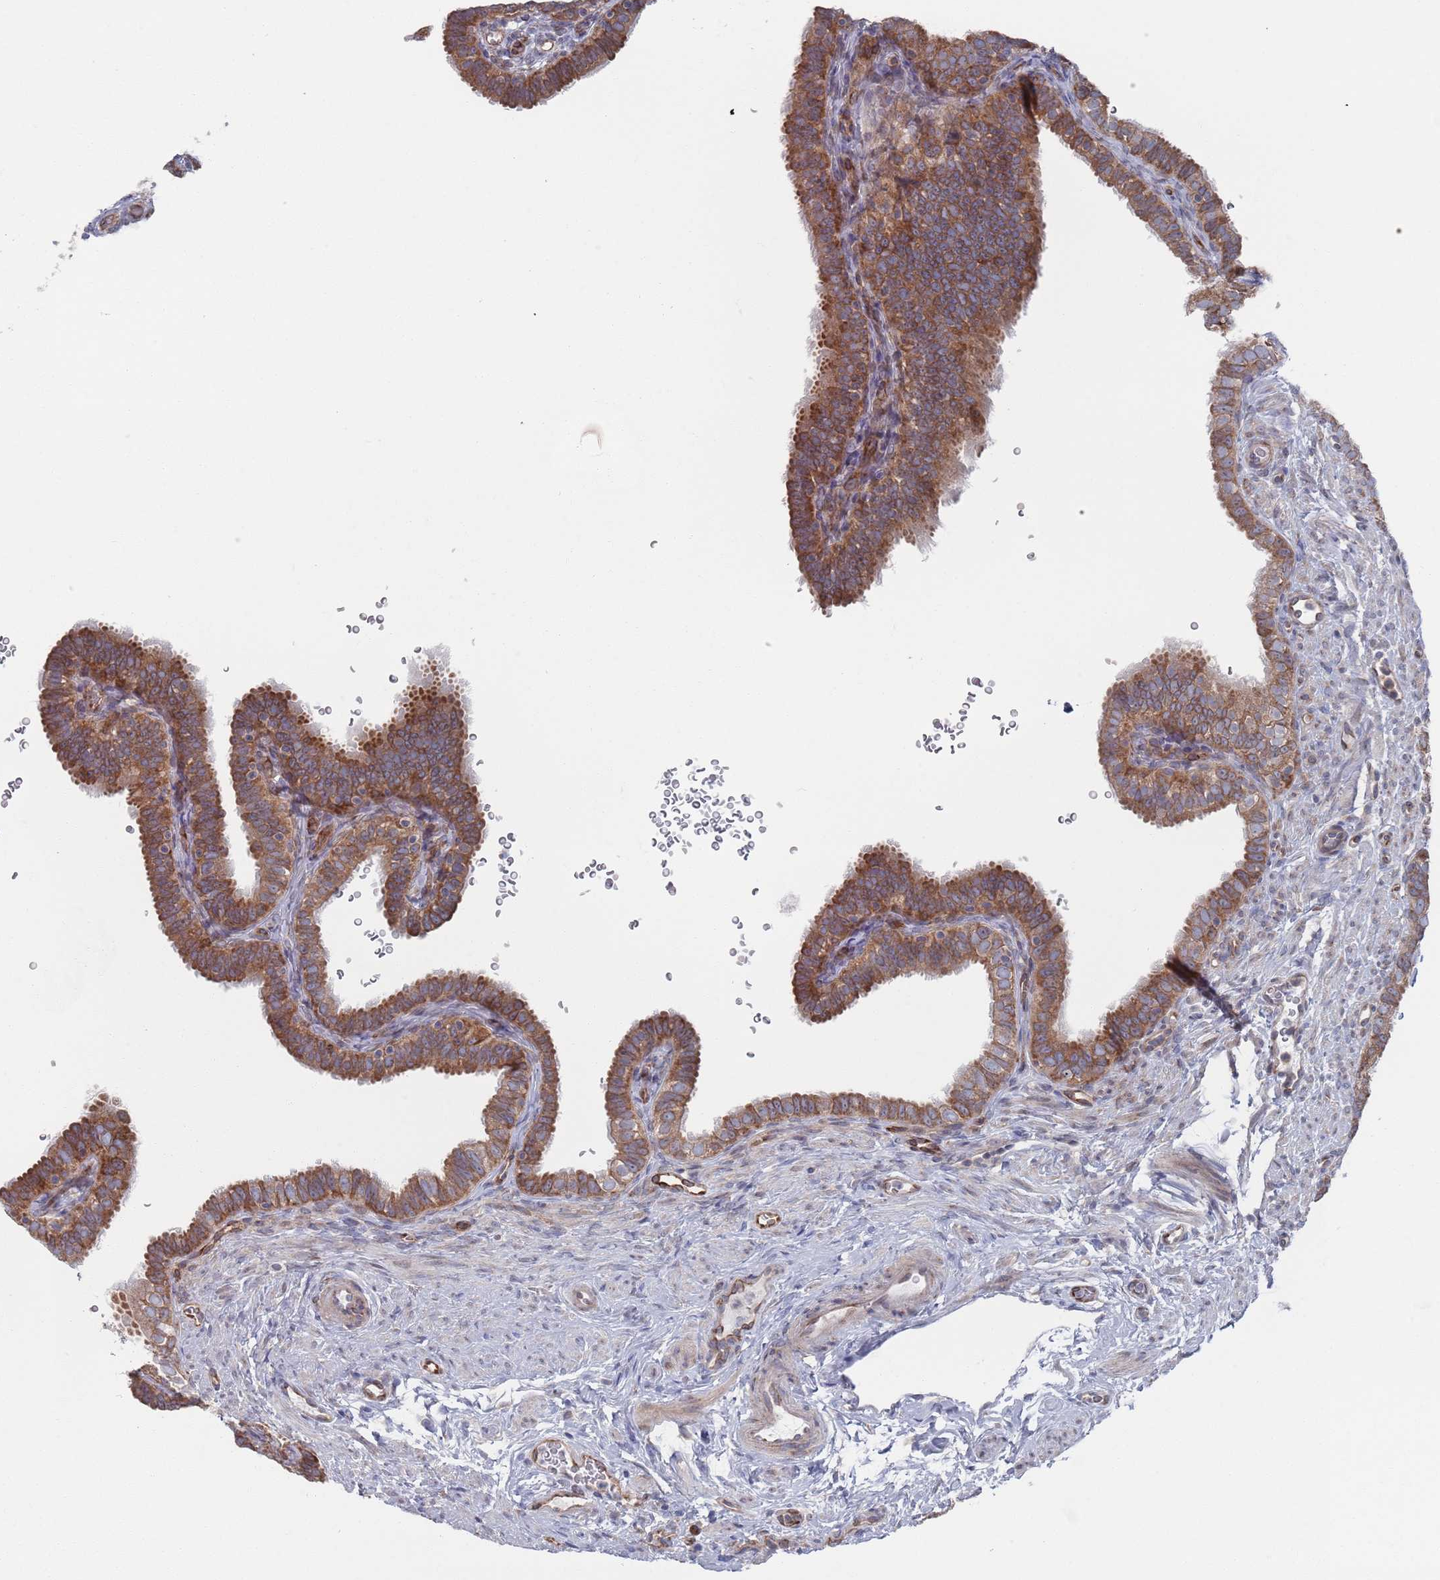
{"staining": {"intensity": "strong", "quantity": ">75%", "location": "cytoplasmic/membranous"}, "tissue": "fallopian tube", "cell_type": "Glandular cells", "image_type": "normal", "snomed": [{"axis": "morphology", "description": "Normal tissue, NOS"}, {"axis": "topography", "description": "Fallopian tube"}], "caption": "Fallopian tube stained with DAB (3,3'-diaminobenzidine) immunohistochemistry reveals high levels of strong cytoplasmic/membranous expression in about >75% of glandular cells.", "gene": "CCDC106", "patient": {"sex": "female", "age": 41}}